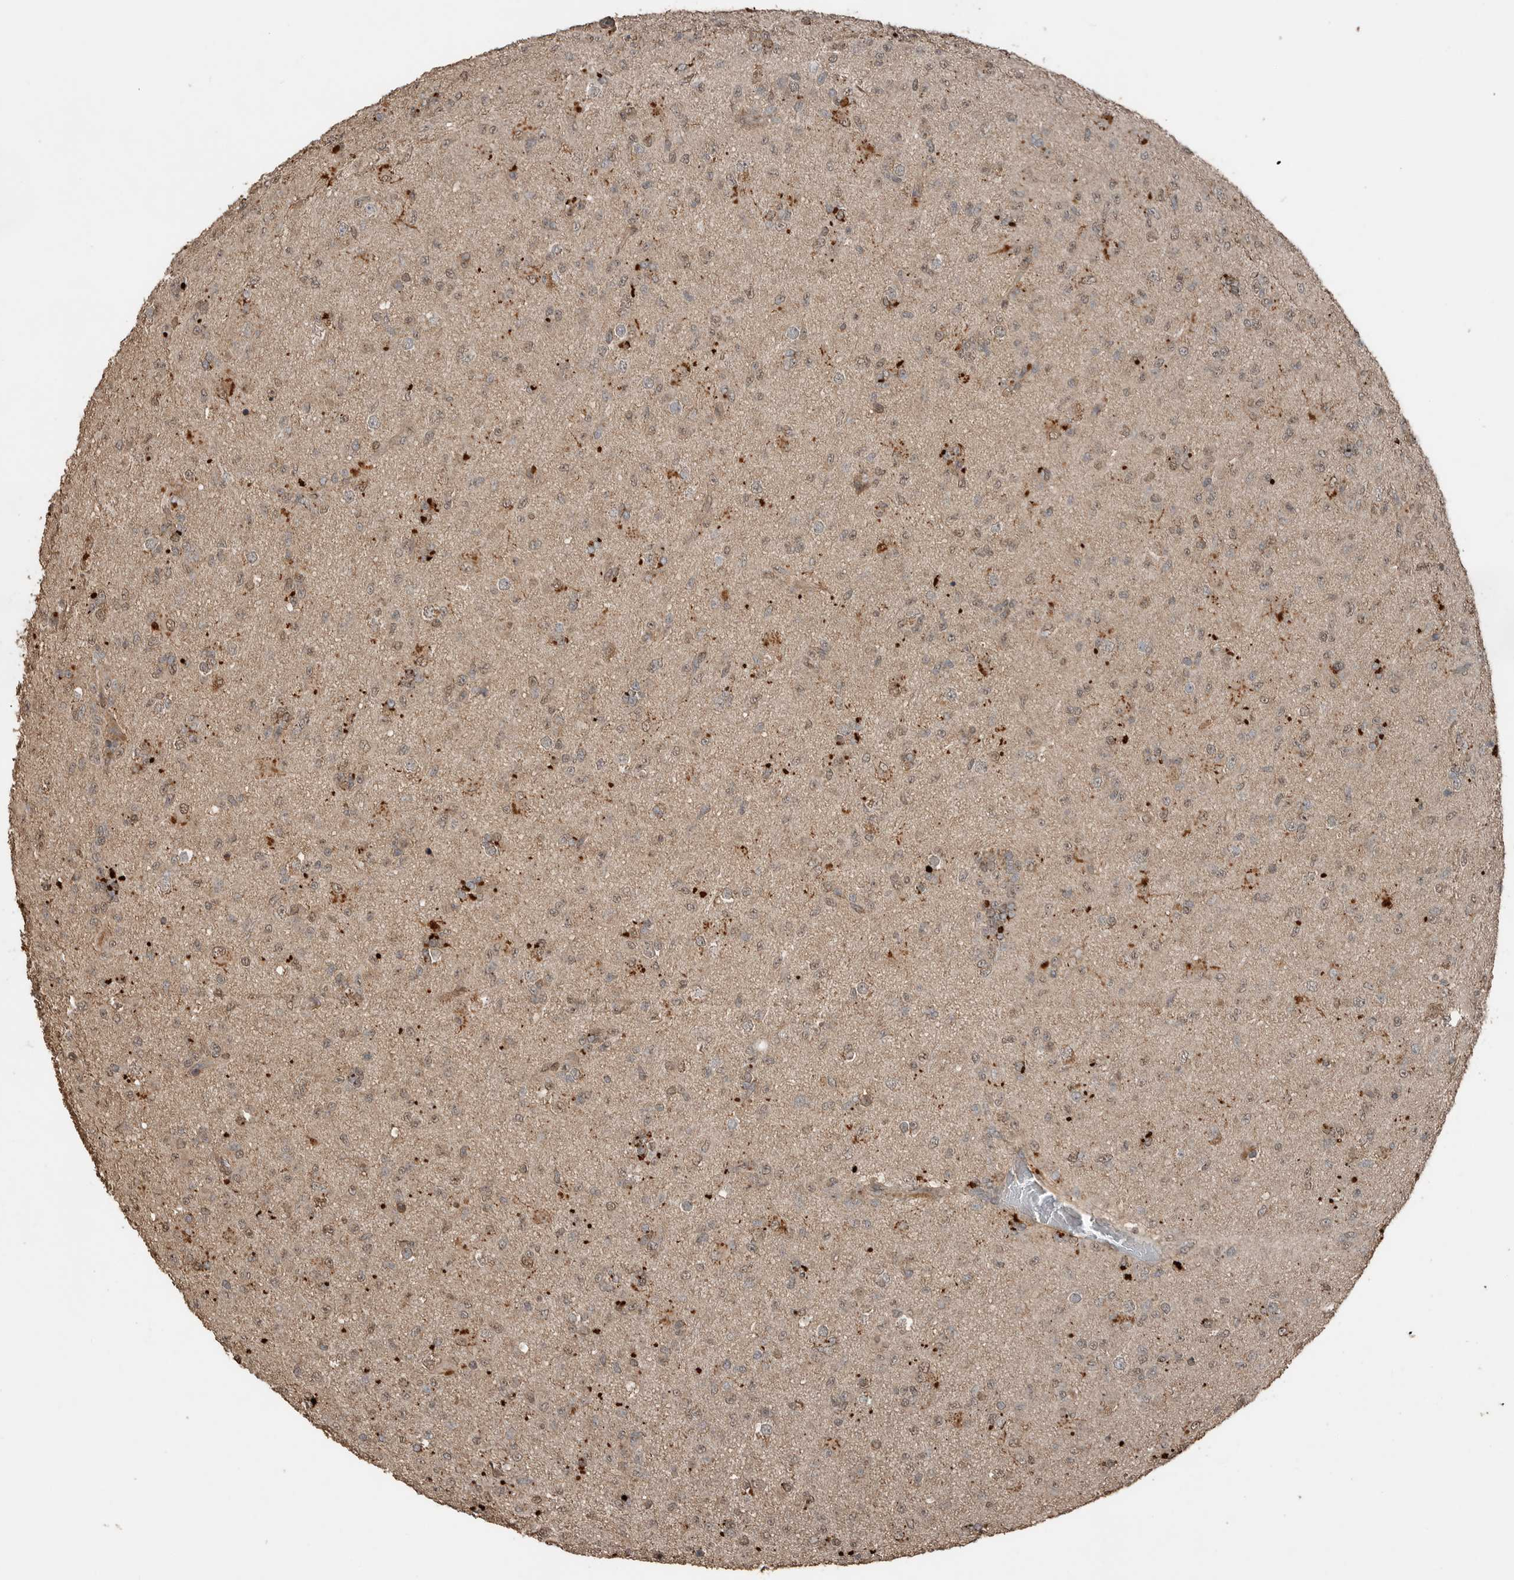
{"staining": {"intensity": "weak", "quantity": ">75%", "location": "cytoplasmic/membranous,nuclear"}, "tissue": "glioma", "cell_type": "Tumor cells", "image_type": "cancer", "snomed": [{"axis": "morphology", "description": "Glioma, malignant, Low grade"}, {"axis": "topography", "description": "Brain"}], "caption": "Immunohistochemical staining of human glioma exhibits low levels of weak cytoplasmic/membranous and nuclear positivity in about >75% of tumor cells.", "gene": "BLZF1", "patient": {"sex": "male", "age": 65}}